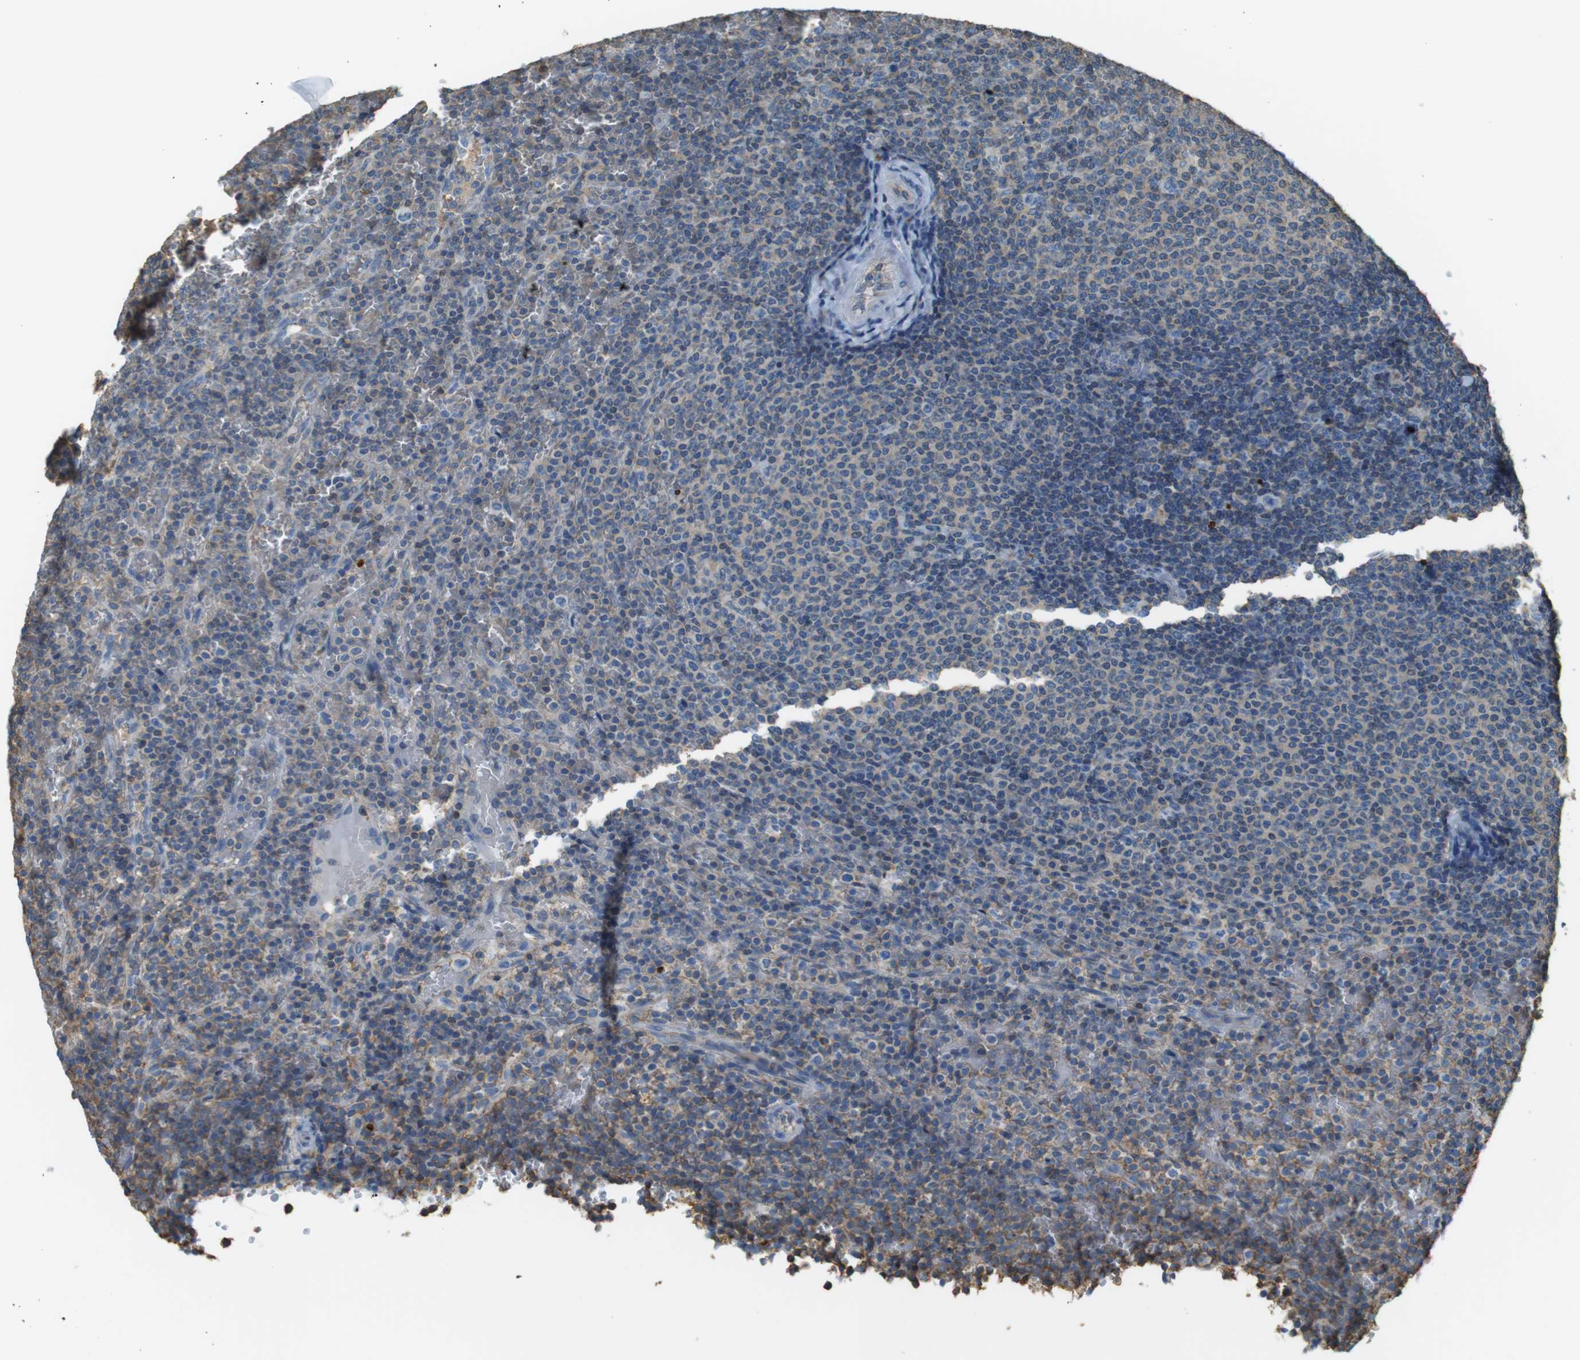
{"staining": {"intensity": "negative", "quantity": "none", "location": "none"}, "tissue": "lymphoma", "cell_type": "Tumor cells", "image_type": "cancer", "snomed": [{"axis": "morphology", "description": "Malignant lymphoma, non-Hodgkin's type, Low grade"}, {"axis": "topography", "description": "Spleen"}], "caption": "Tumor cells are negative for protein expression in human low-grade malignant lymphoma, non-Hodgkin's type. (Brightfield microscopy of DAB (3,3'-diaminobenzidine) immunohistochemistry at high magnification).", "gene": "FCAR", "patient": {"sex": "female", "age": 77}}